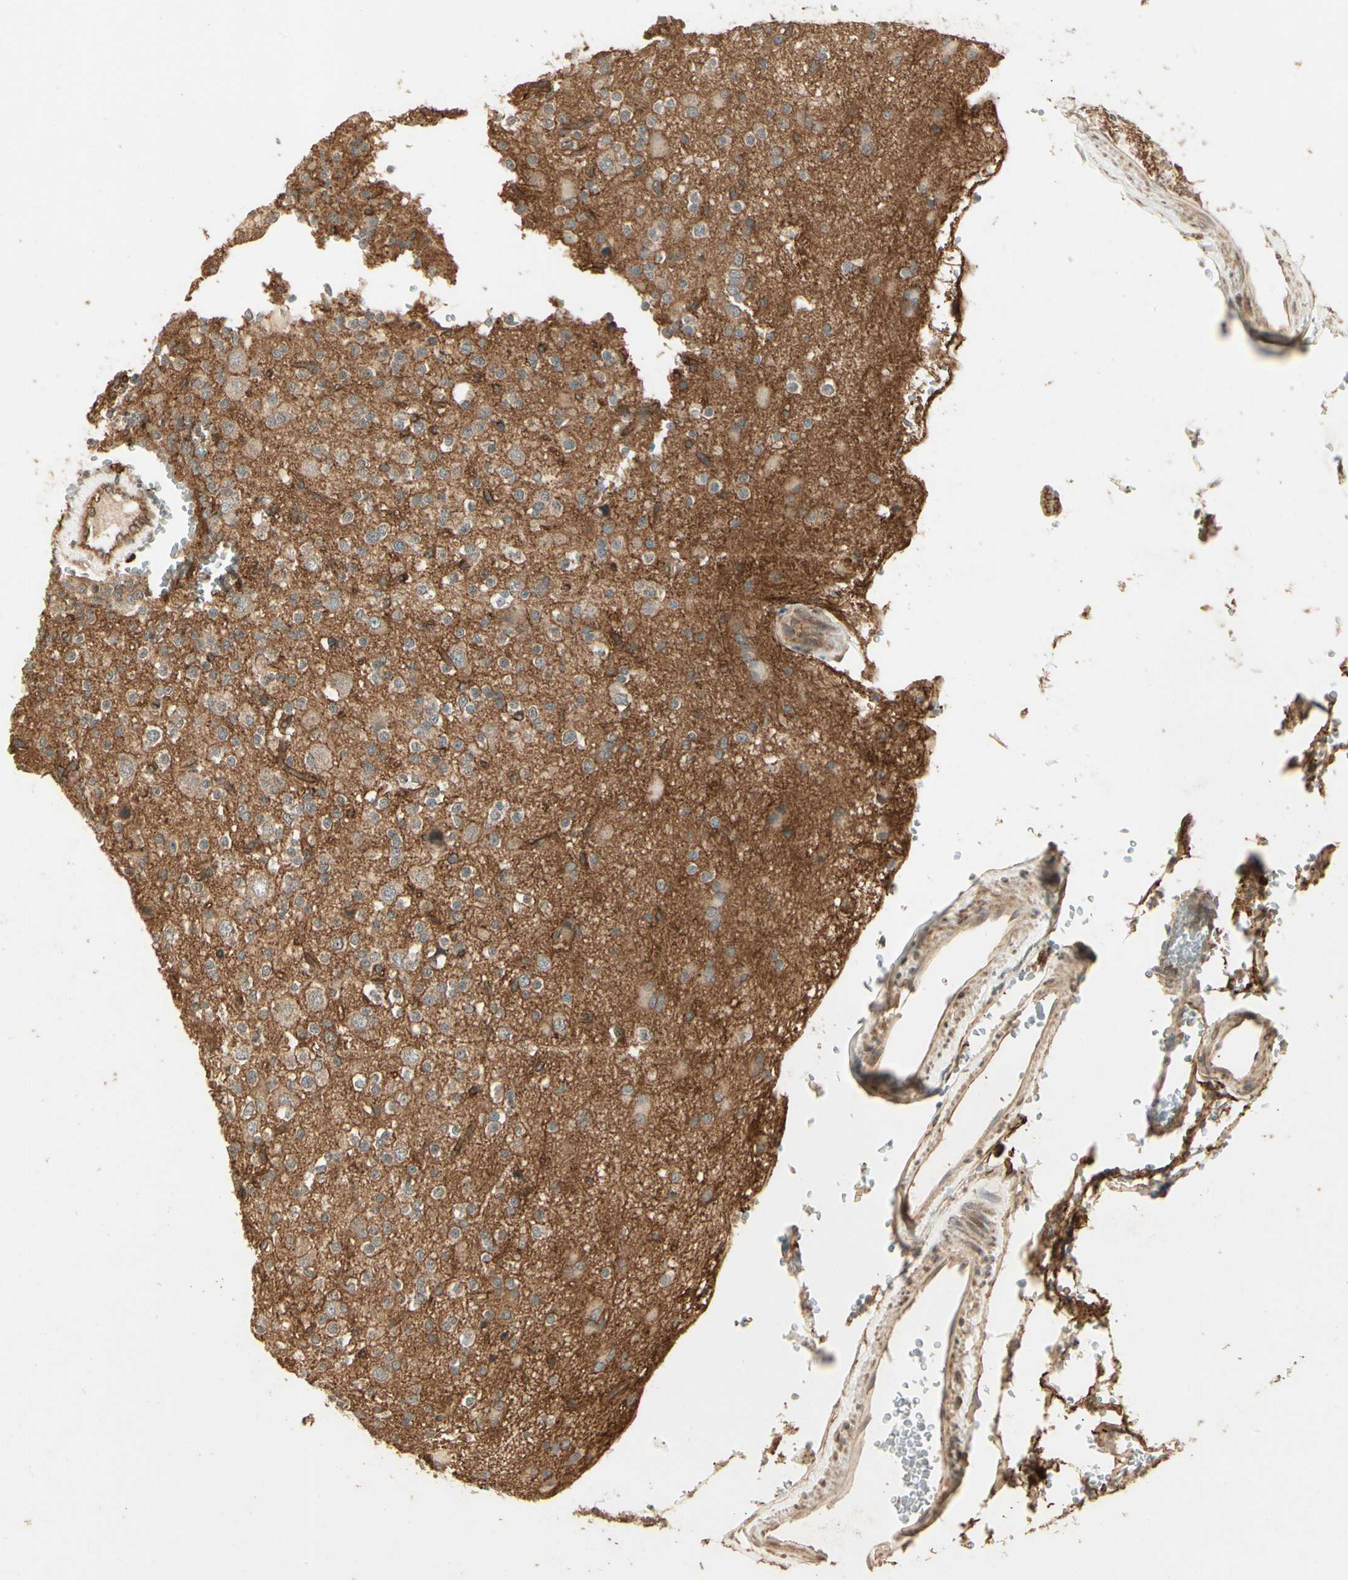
{"staining": {"intensity": "negative", "quantity": "none", "location": "none"}, "tissue": "glioma", "cell_type": "Tumor cells", "image_type": "cancer", "snomed": [{"axis": "morphology", "description": "Glioma, malignant, High grade"}, {"axis": "topography", "description": "Brain"}], "caption": "High-grade glioma (malignant) stained for a protein using immunohistochemistry (IHC) shows no expression tumor cells.", "gene": "RNF180", "patient": {"sex": "male", "age": 47}}